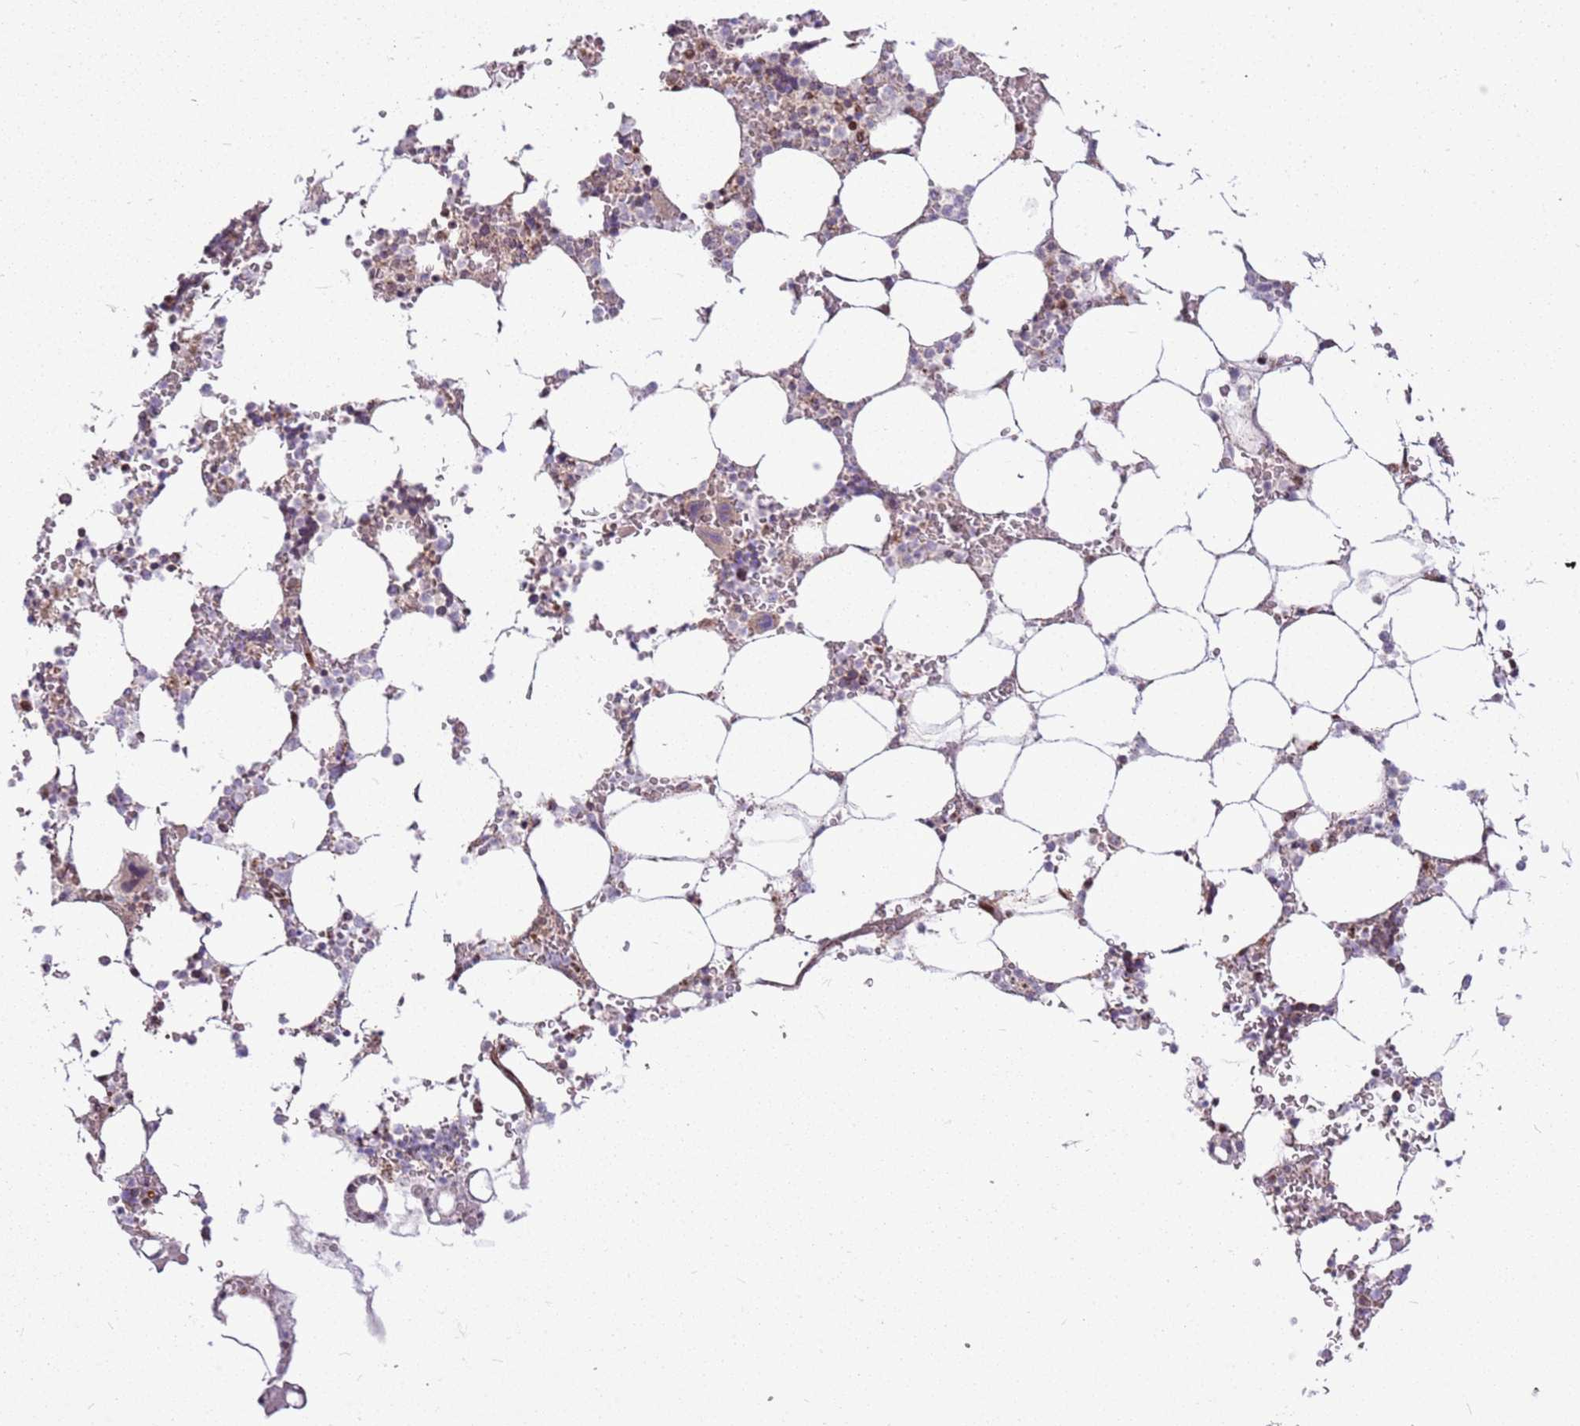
{"staining": {"intensity": "strong", "quantity": "<25%", "location": "nuclear"}, "tissue": "bone marrow", "cell_type": "Hematopoietic cells", "image_type": "normal", "snomed": [{"axis": "morphology", "description": "Normal tissue, NOS"}, {"axis": "topography", "description": "Bone marrow"}], "caption": "Immunohistochemical staining of benign human bone marrow displays medium levels of strong nuclear positivity in approximately <25% of hematopoietic cells.", "gene": "PCTP", "patient": {"sex": "male", "age": 64}}